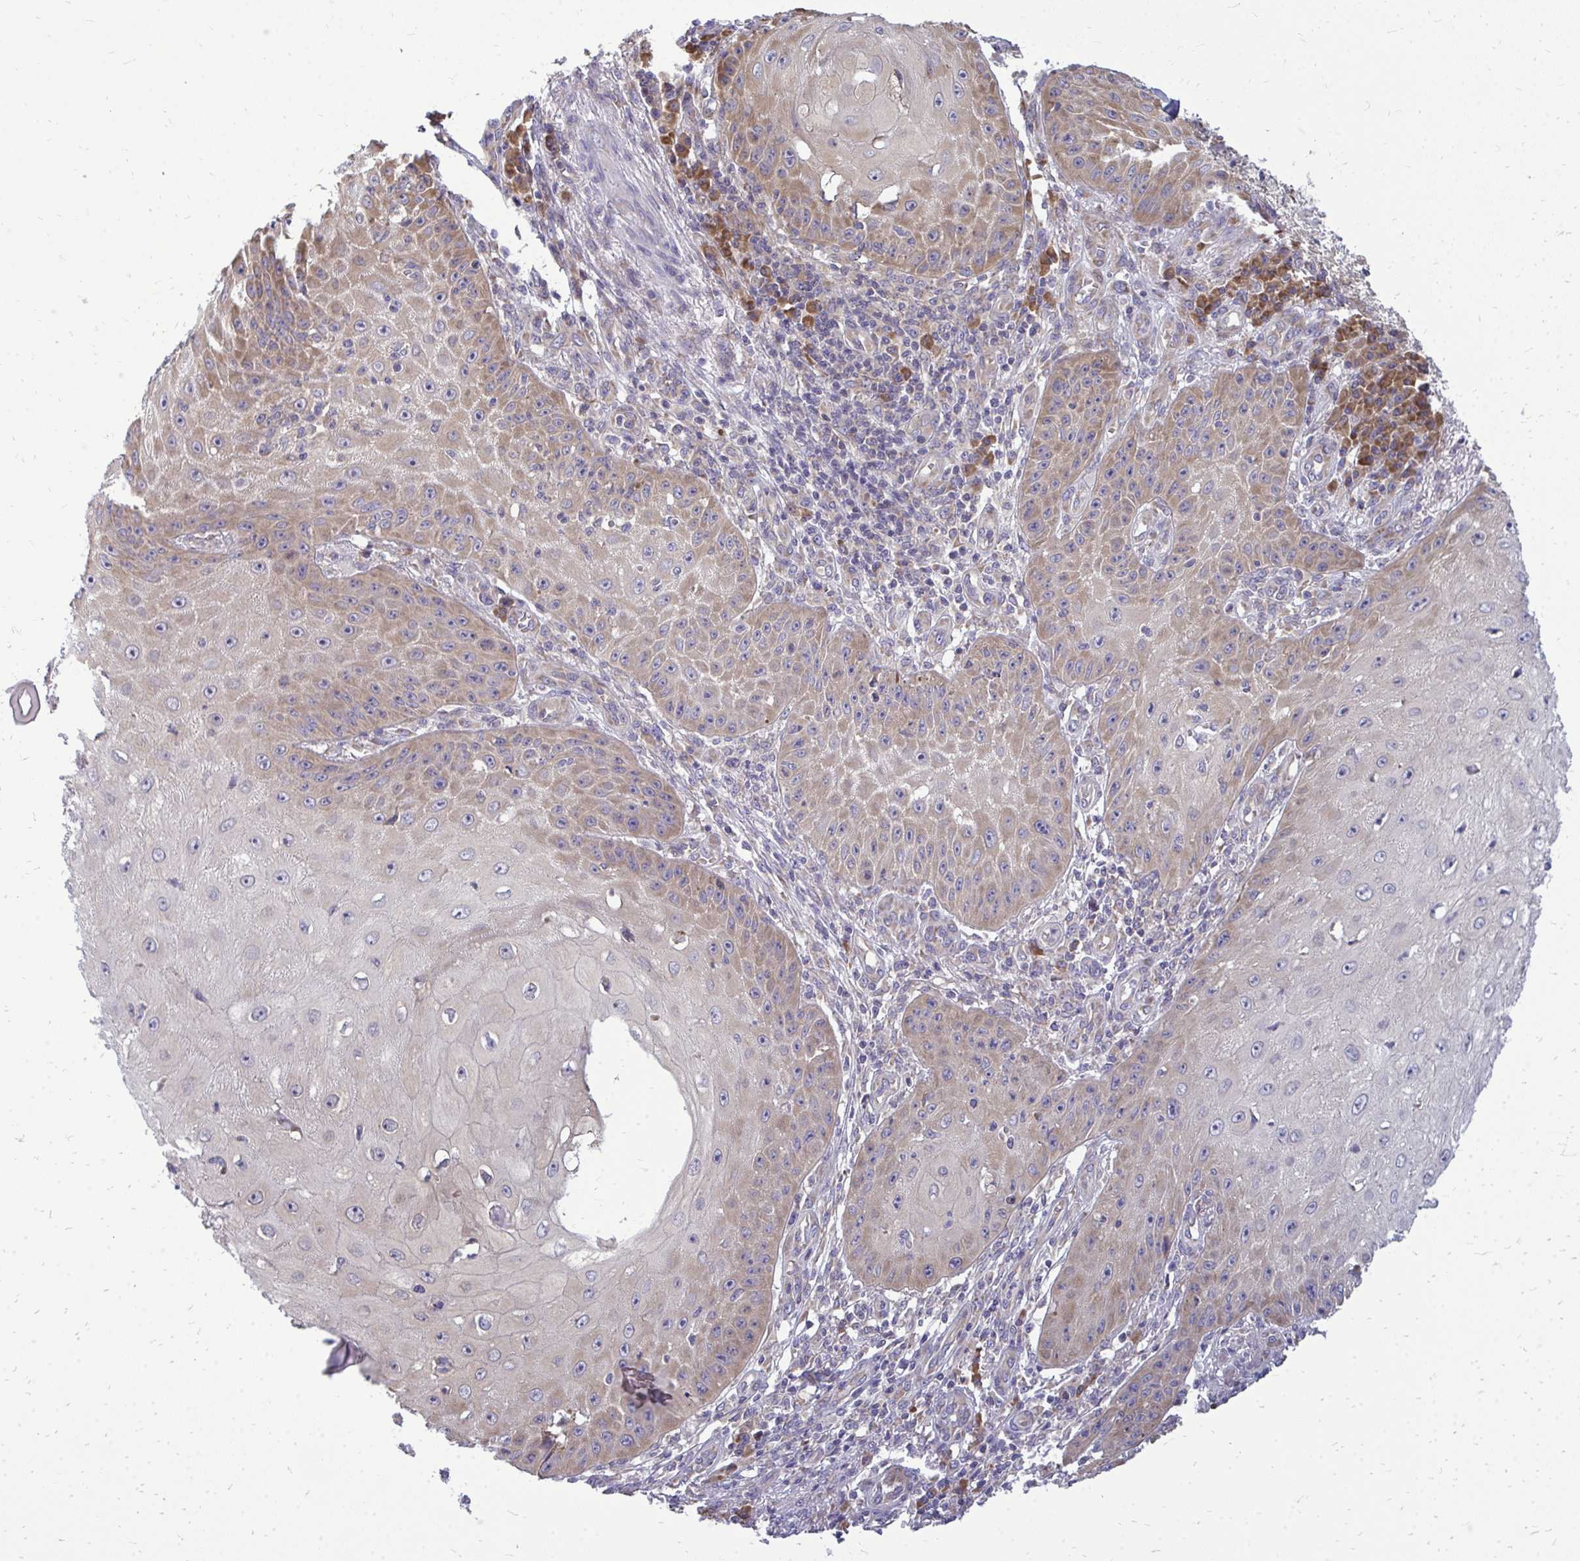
{"staining": {"intensity": "moderate", "quantity": "25%-75%", "location": "cytoplasmic/membranous"}, "tissue": "skin cancer", "cell_type": "Tumor cells", "image_type": "cancer", "snomed": [{"axis": "morphology", "description": "Squamous cell carcinoma, NOS"}, {"axis": "topography", "description": "Skin"}], "caption": "IHC (DAB) staining of human skin cancer displays moderate cytoplasmic/membranous protein expression in about 25%-75% of tumor cells.", "gene": "RPLP2", "patient": {"sex": "male", "age": 70}}